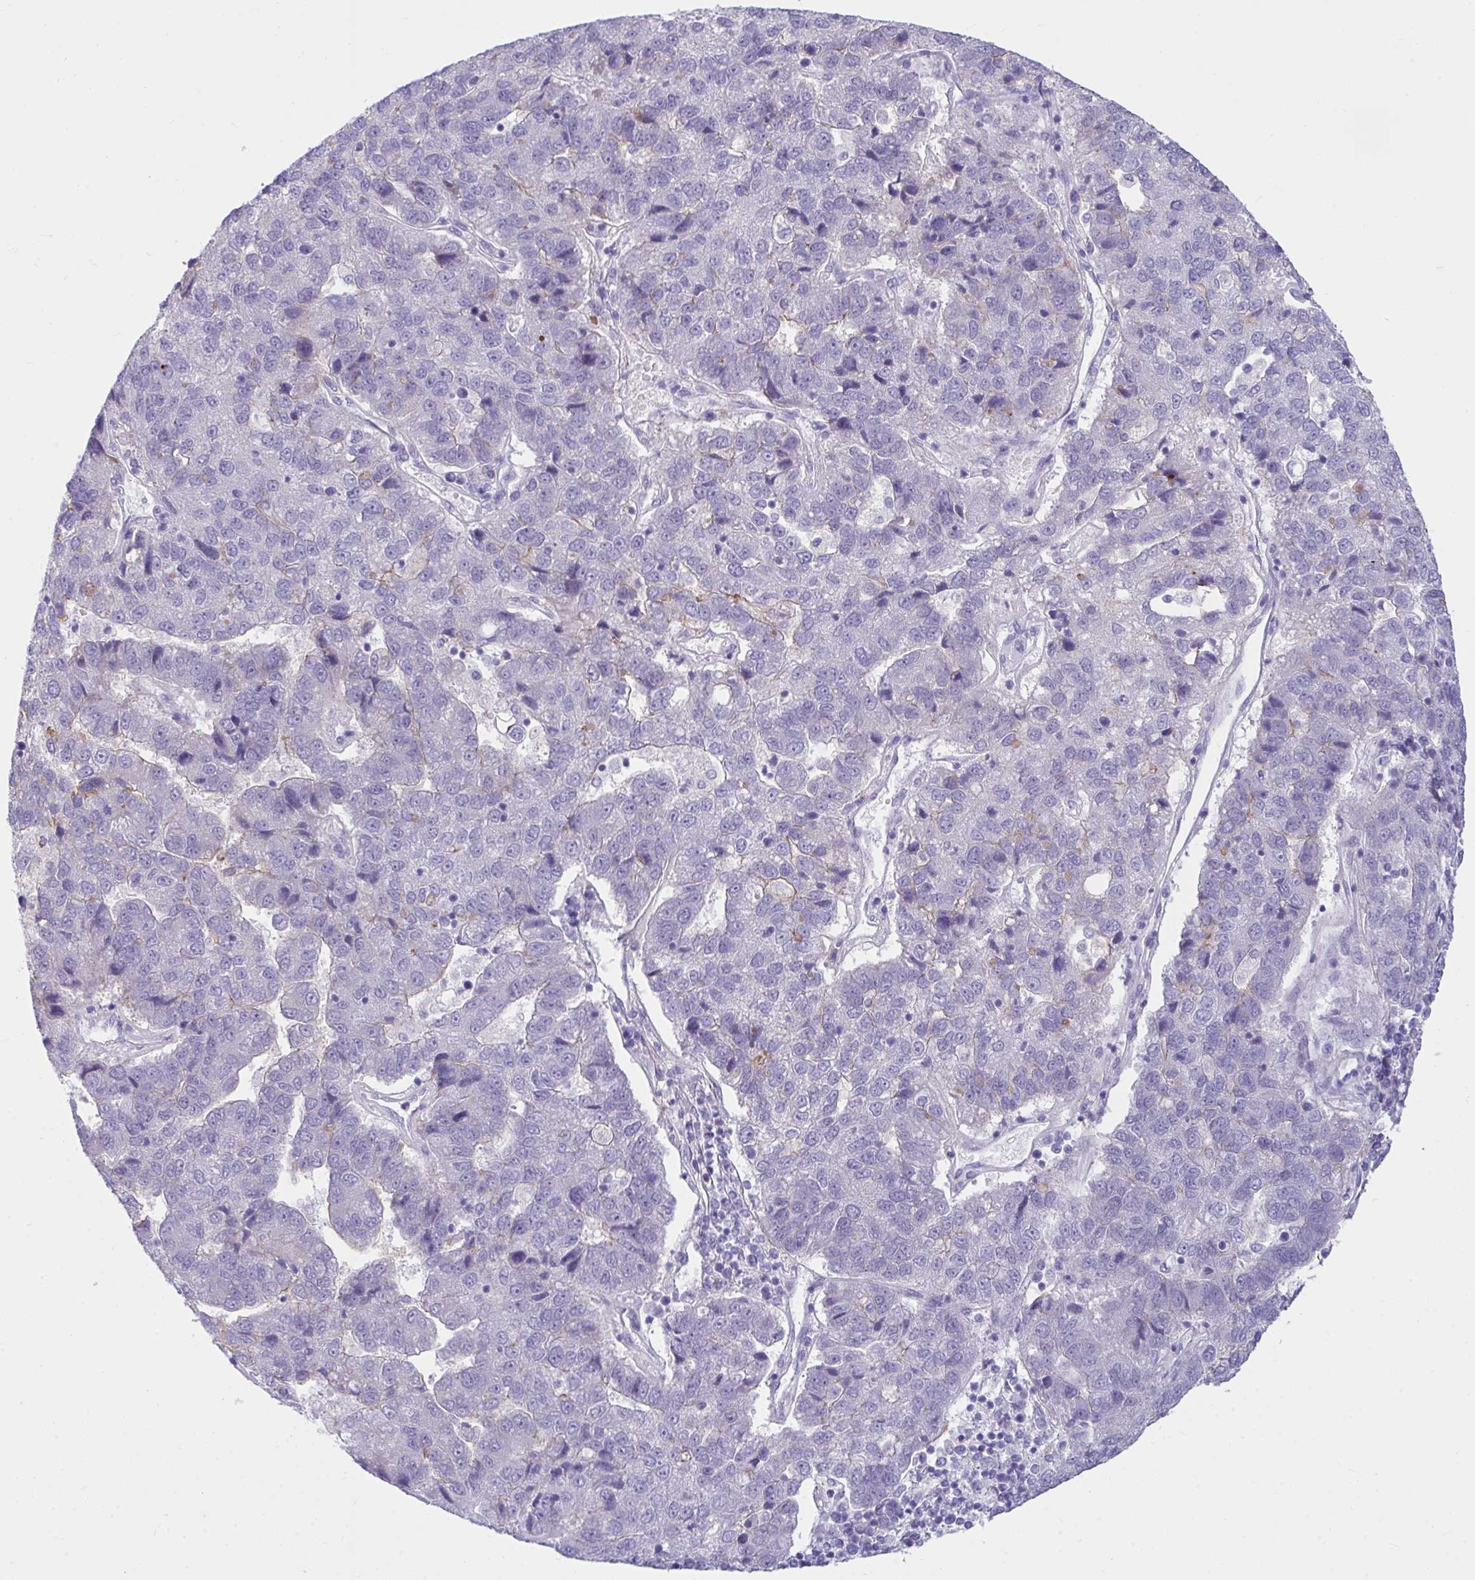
{"staining": {"intensity": "negative", "quantity": "none", "location": "none"}, "tissue": "pancreatic cancer", "cell_type": "Tumor cells", "image_type": "cancer", "snomed": [{"axis": "morphology", "description": "Adenocarcinoma, NOS"}, {"axis": "topography", "description": "Pancreas"}], "caption": "Micrograph shows no significant protein staining in tumor cells of pancreatic cancer.", "gene": "PIGZ", "patient": {"sex": "female", "age": 61}}